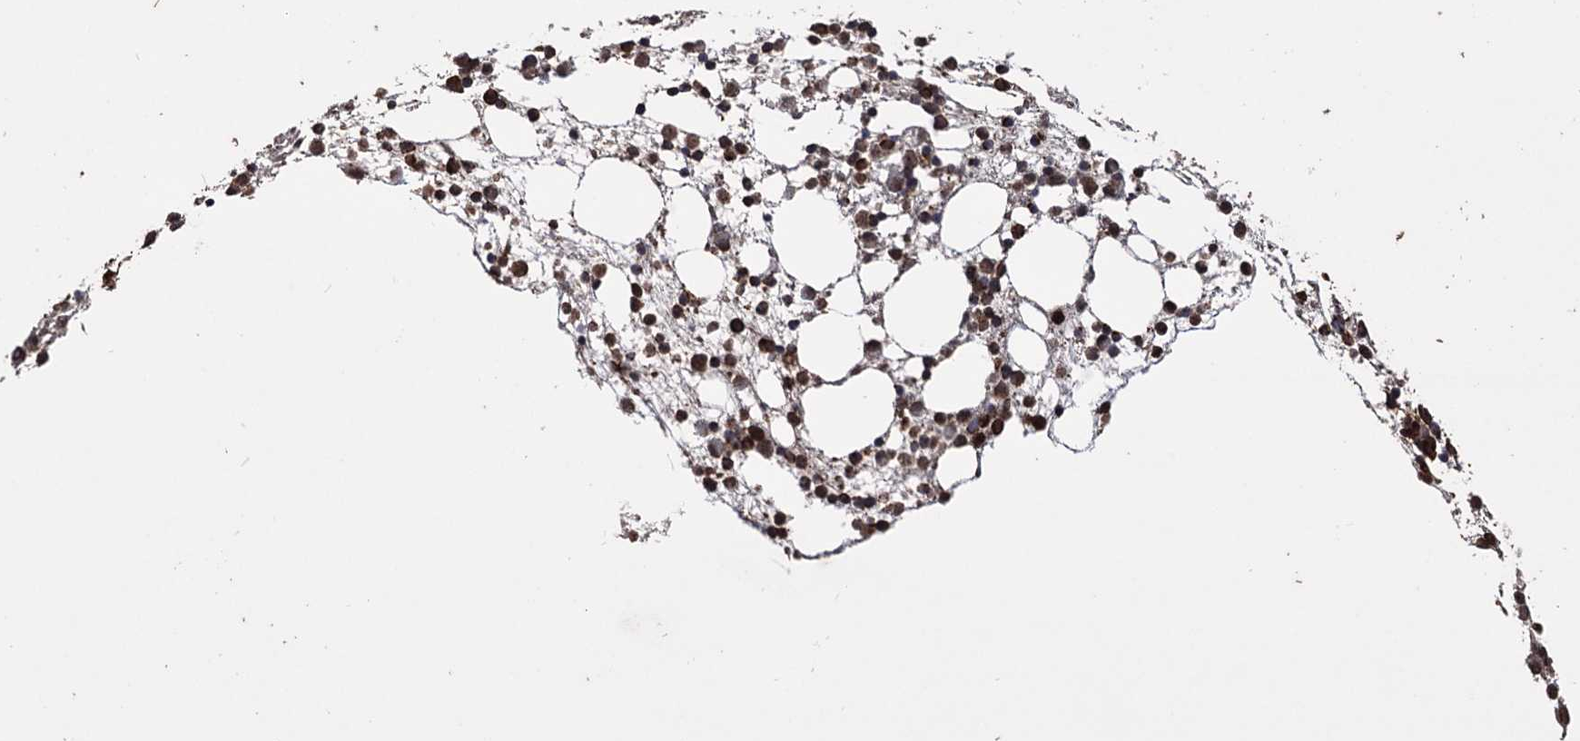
{"staining": {"intensity": "moderate", "quantity": ">75%", "location": "cytoplasmic/membranous"}, "tissue": "bone marrow", "cell_type": "Hematopoietic cells", "image_type": "normal", "snomed": [{"axis": "morphology", "description": "Normal tissue, NOS"}, {"axis": "topography", "description": "Bone marrow"}], "caption": "Hematopoietic cells reveal medium levels of moderate cytoplasmic/membranous staining in about >75% of cells in benign bone marrow.", "gene": "IPO4", "patient": {"sex": "female", "age": 57}}